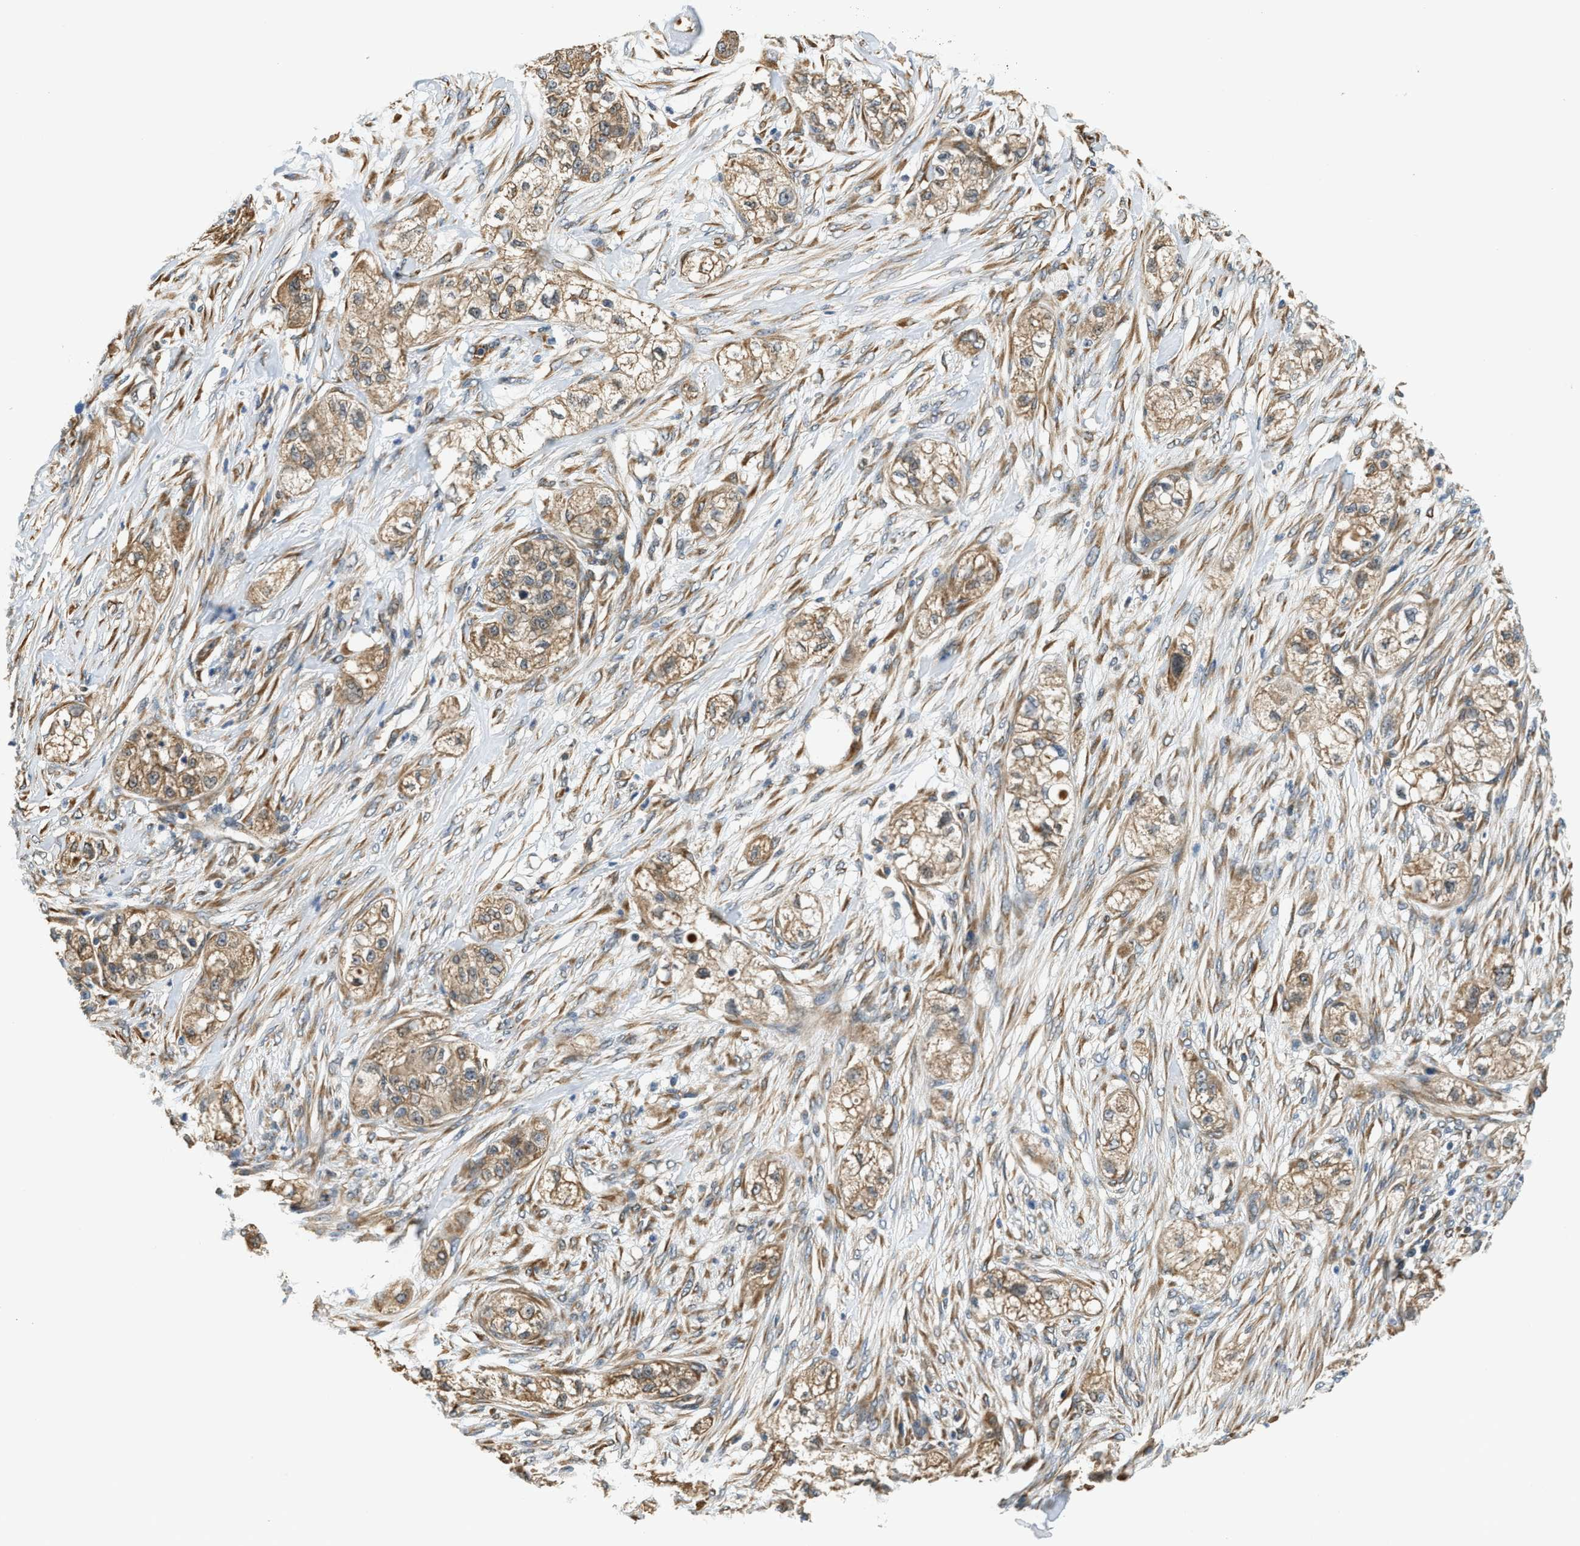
{"staining": {"intensity": "moderate", "quantity": ">75%", "location": "cytoplasmic/membranous"}, "tissue": "pancreatic cancer", "cell_type": "Tumor cells", "image_type": "cancer", "snomed": [{"axis": "morphology", "description": "Adenocarcinoma, NOS"}, {"axis": "topography", "description": "Pancreas"}], "caption": "A brown stain labels moderate cytoplasmic/membranous staining of a protein in pancreatic cancer tumor cells.", "gene": "ALOX12", "patient": {"sex": "female", "age": 78}}